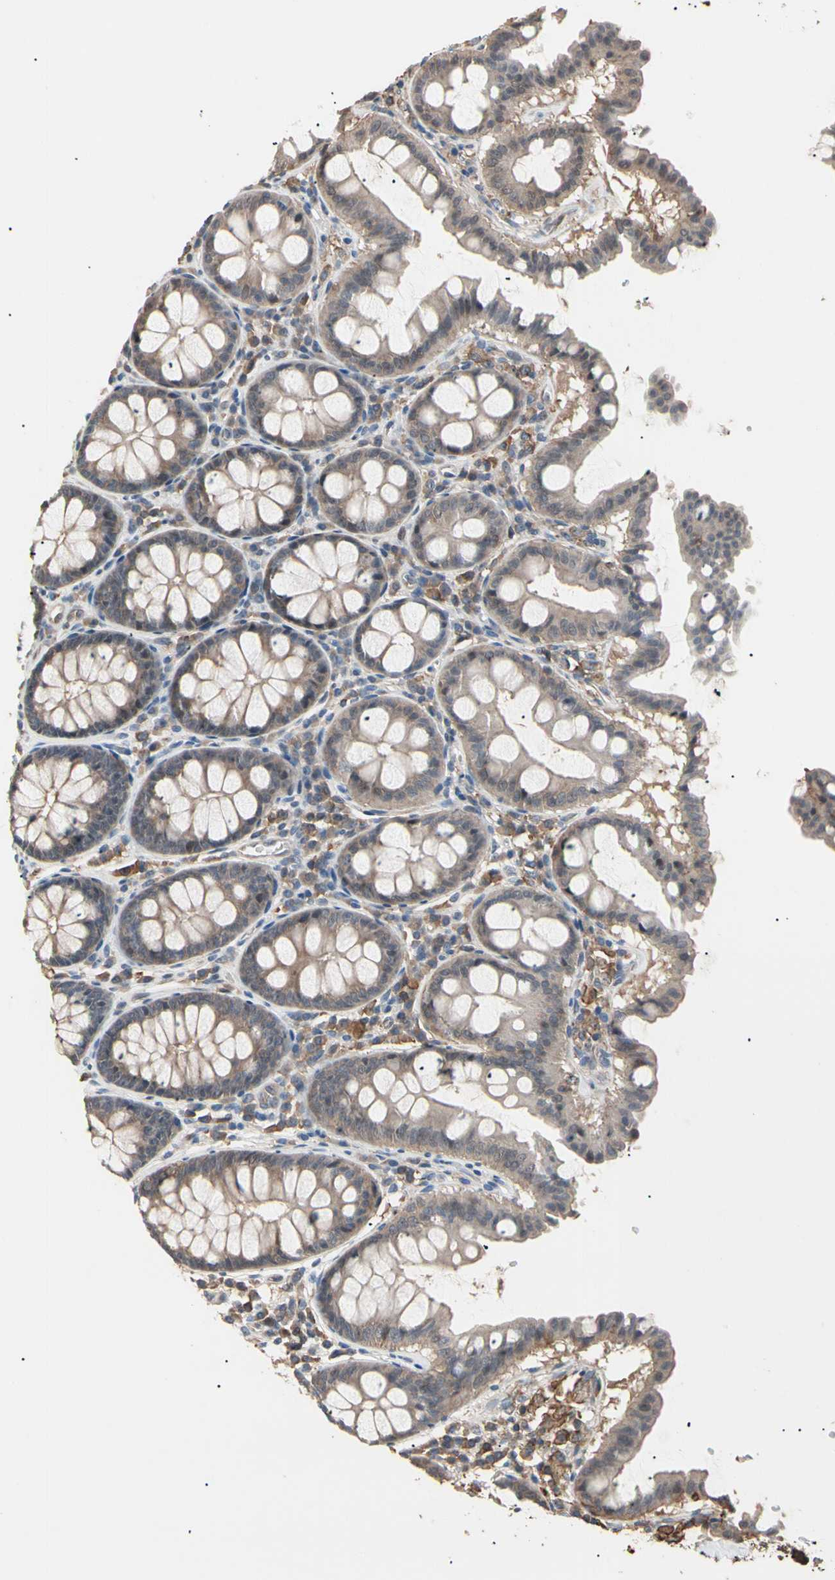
{"staining": {"intensity": "negative", "quantity": "none", "location": "none"}, "tissue": "colon", "cell_type": "Endothelial cells", "image_type": "normal", "snomed": [{"axis": "morphology", "description": "Normal tissue, NOS"}, {"axis": "topography", "description": "Colon"}], "caption": "An image of human colon is negative for staining in endothelial cells.", "gene": "MAPK13", "patient": {"sex": "female", "age": 61}}